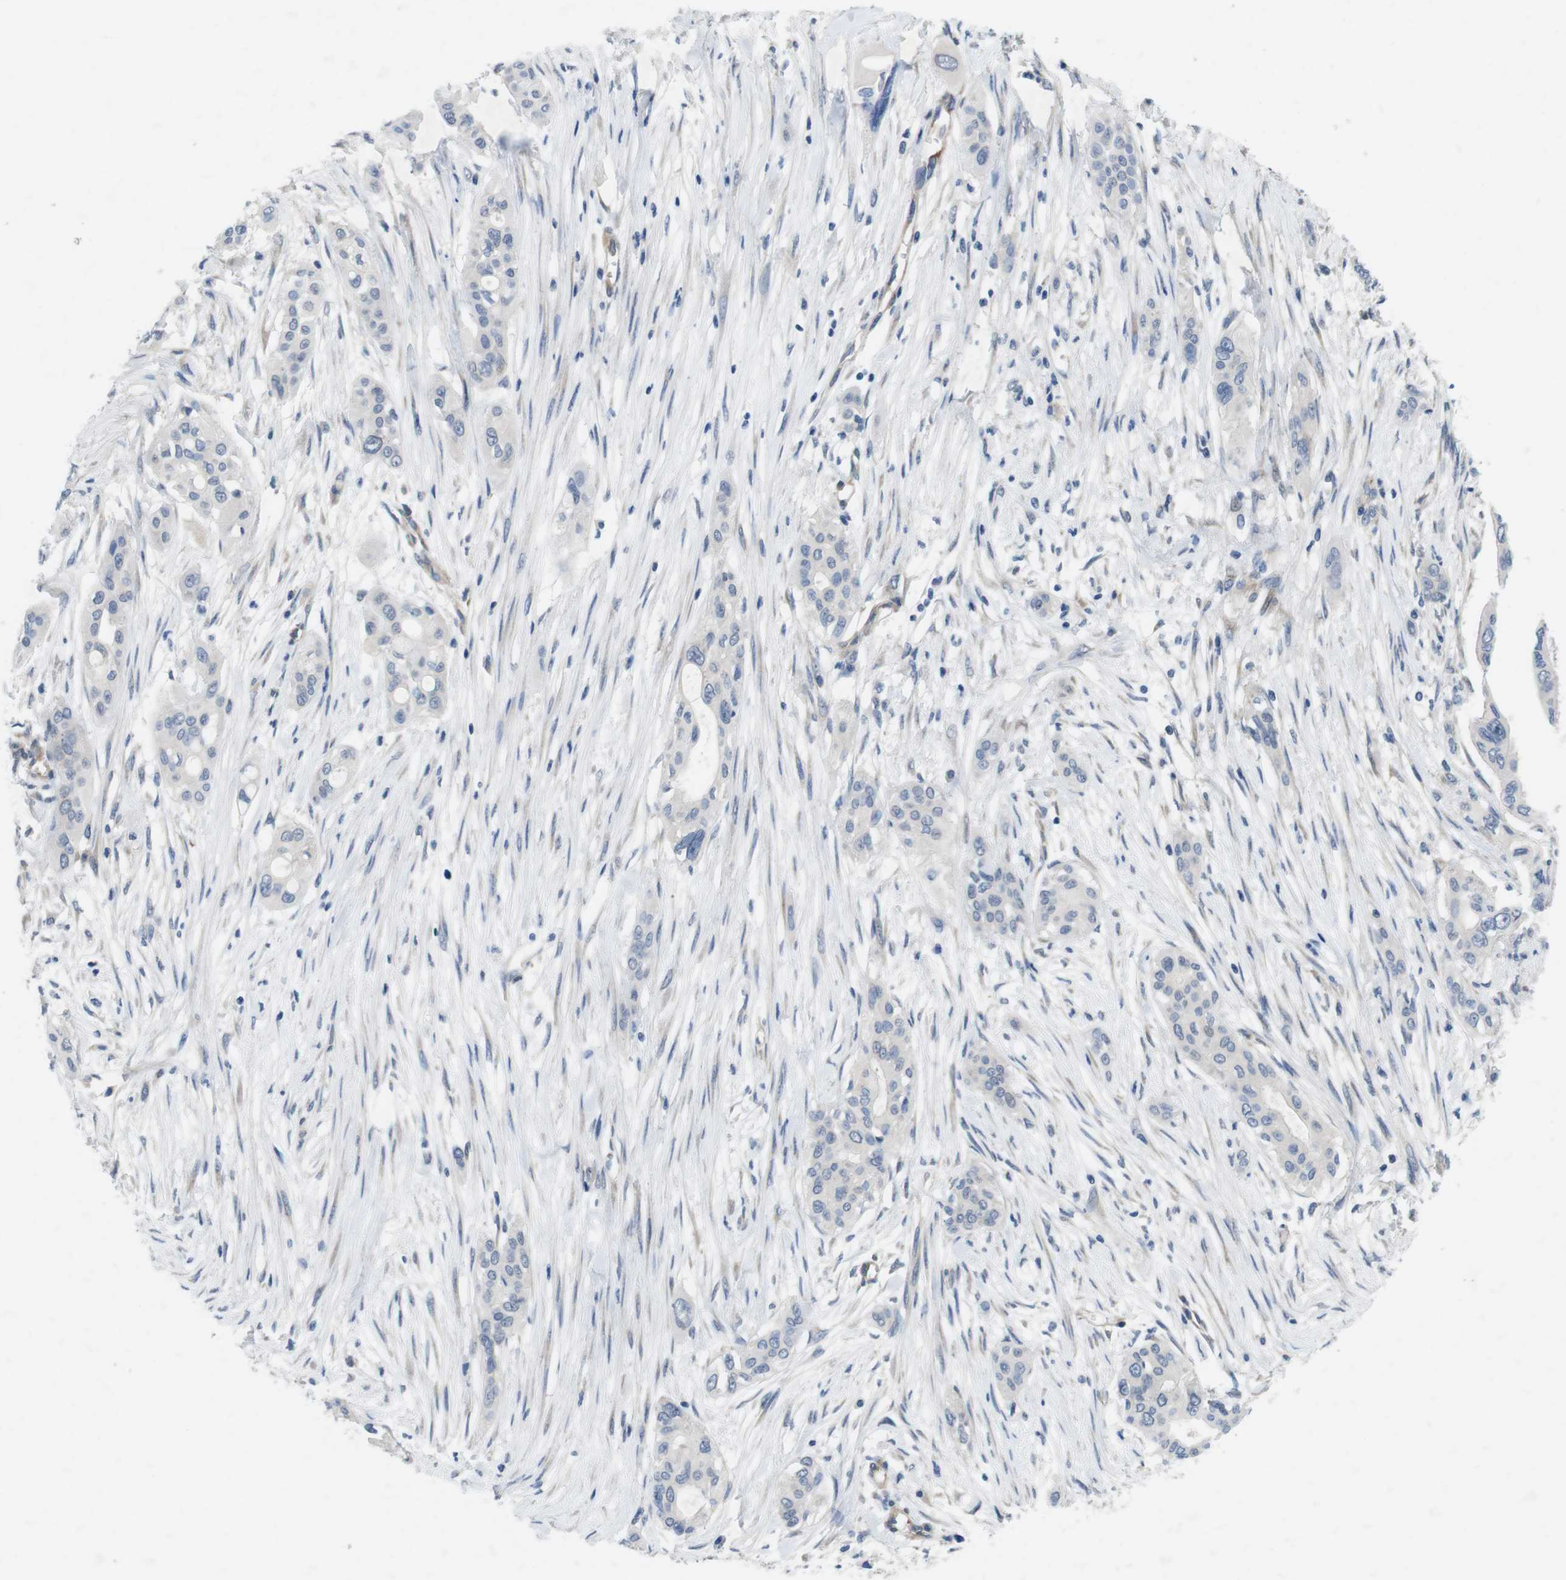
{"staining": {"intensity": "negative", "quantity": "none", "location": "none"}, "tissue": "pancreatic cancer", "cell_type": "Tumor cells", "image_type": "cancer", "snomed": [{"axis": "morphology", "description": "Adenocarcinoma, NOS"}, {"axis": "topography", "description": "Pancreas"}], "caption": "The IHC photomicrograph has no significant staining in tumor cells of adenocarcinoma (pancreatic) tissue.", "gene": "DCLK1", "patient": {"sex": "female", "age": 60}}